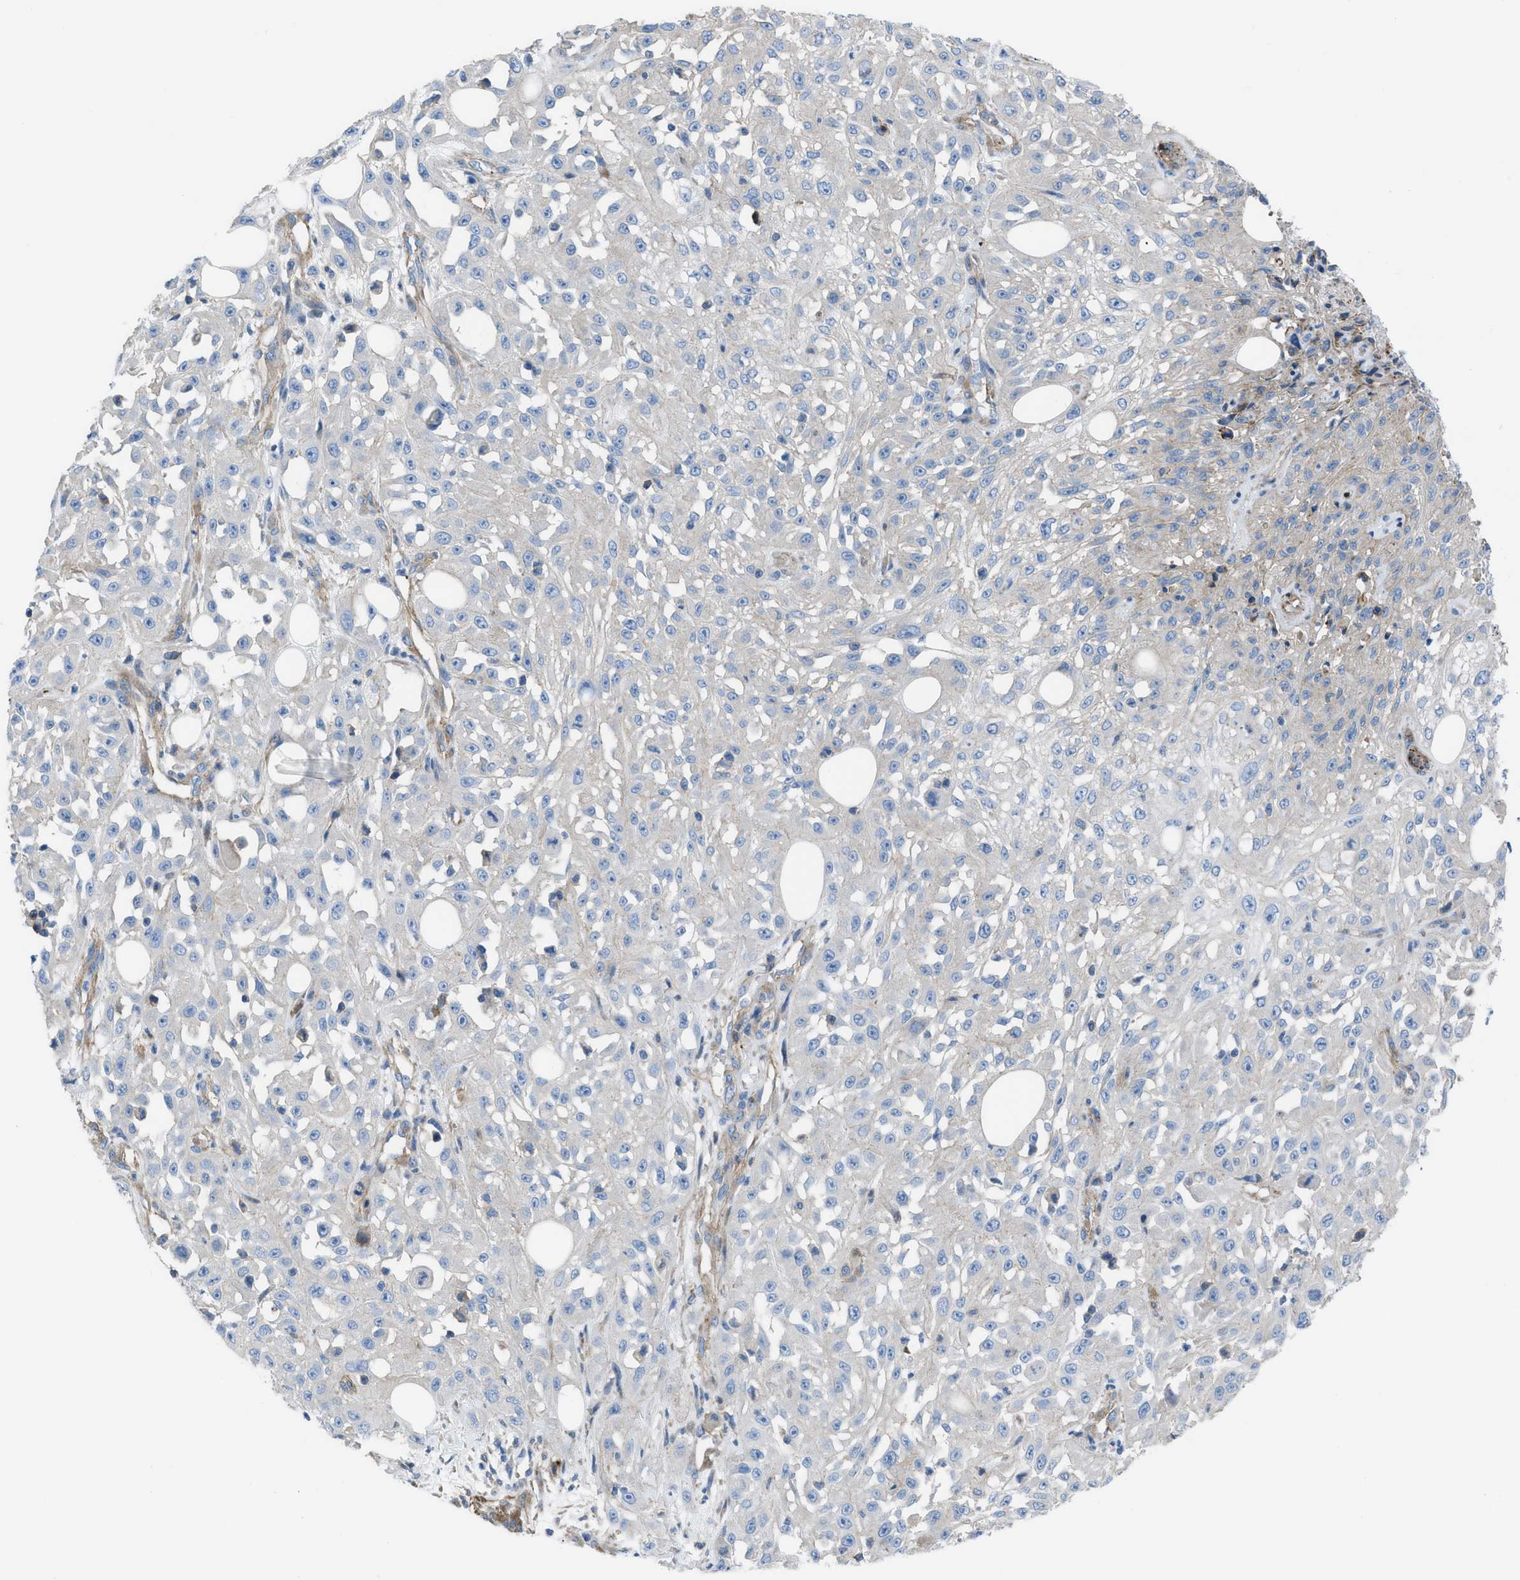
{"staining": {"intensity": "negative", "quantity": "none", "location": "none"}, "tissue": "skin cancer", "cell_type": "Tumor cells", "image_type": "cancer", "snomed": [{"axis": "morphology", "description": "Squamous cell carcinoma, NOS"}, {"axis": "morphology", "description": "Squamous cell carcinoma, metastatic, NOS"}, {"axis": "topography", "description": "Skin"}, {"axis": "topography", "description": "Lymph node"}], "caption": "Tumor cells show no significant protein staining in skin squamous cell carcinoma. Brightfield microscopy of immunohistochemistry stained with DAB (brown) and hematoxylin (blue), captured at high magnification.", "gene": "KCNH7", "patient": {"sex": "male", "age": 75}}